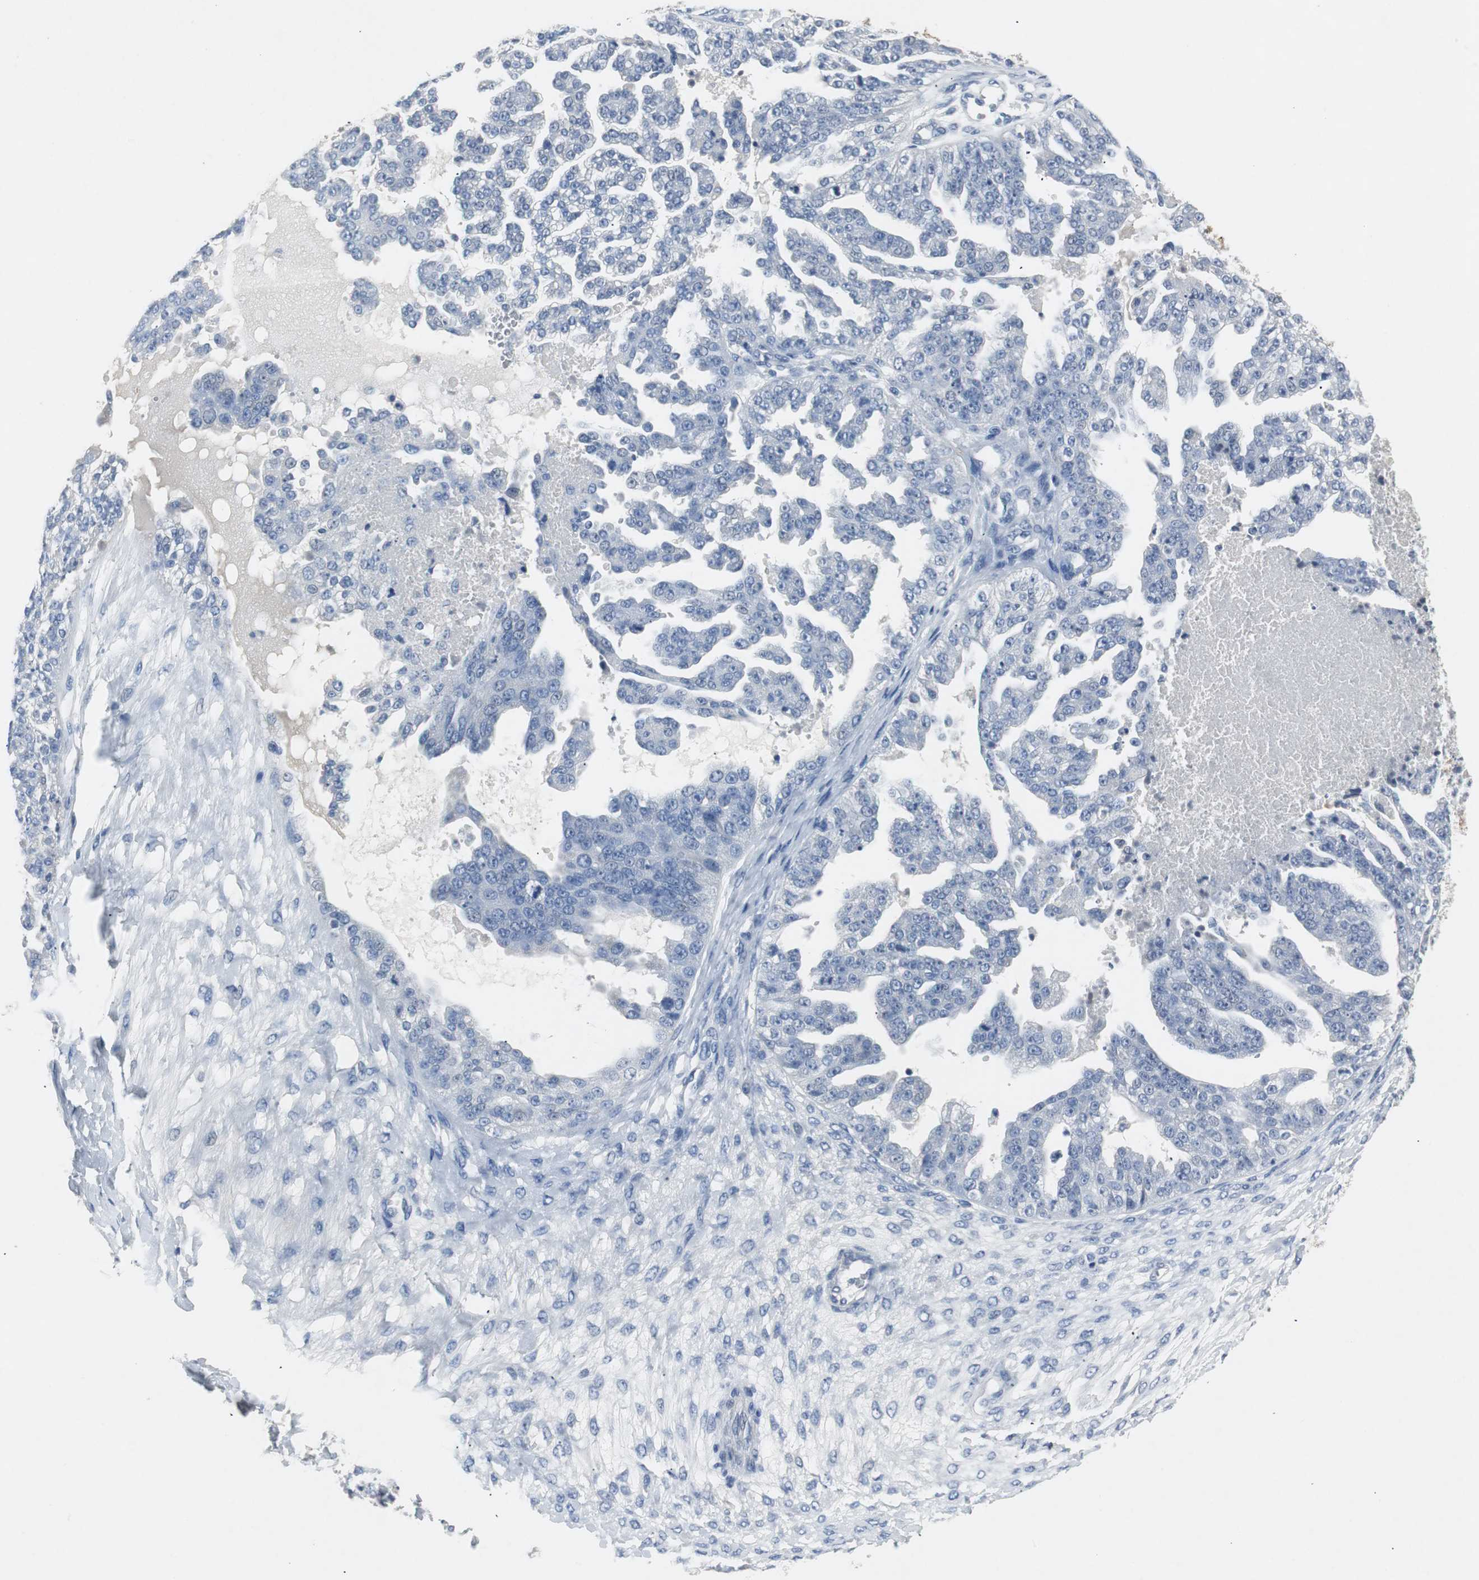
{"staining": {"intensity": "negative", "quantity": "none", "location": "none"}, "tissue": "ovarian cancer", "cell_type": "Tumor cells", "image_type": "cancer", "snomed": [{"axis": "morphology", "description": "Carcinoma, NOS"}, {"axis": "topography", "description": "Soft tissue"}, {"axis": "topography", "description": "Ovary"}], "caption": "Immunohistochemistry micrograph of neoplastic tissue: human ovarian cancer (carcinoma) stained with DAB exhibits no significant protein staining in tumor cells.", "gene": "LRP2", "patient": {"sex": "female", "age": 54}}